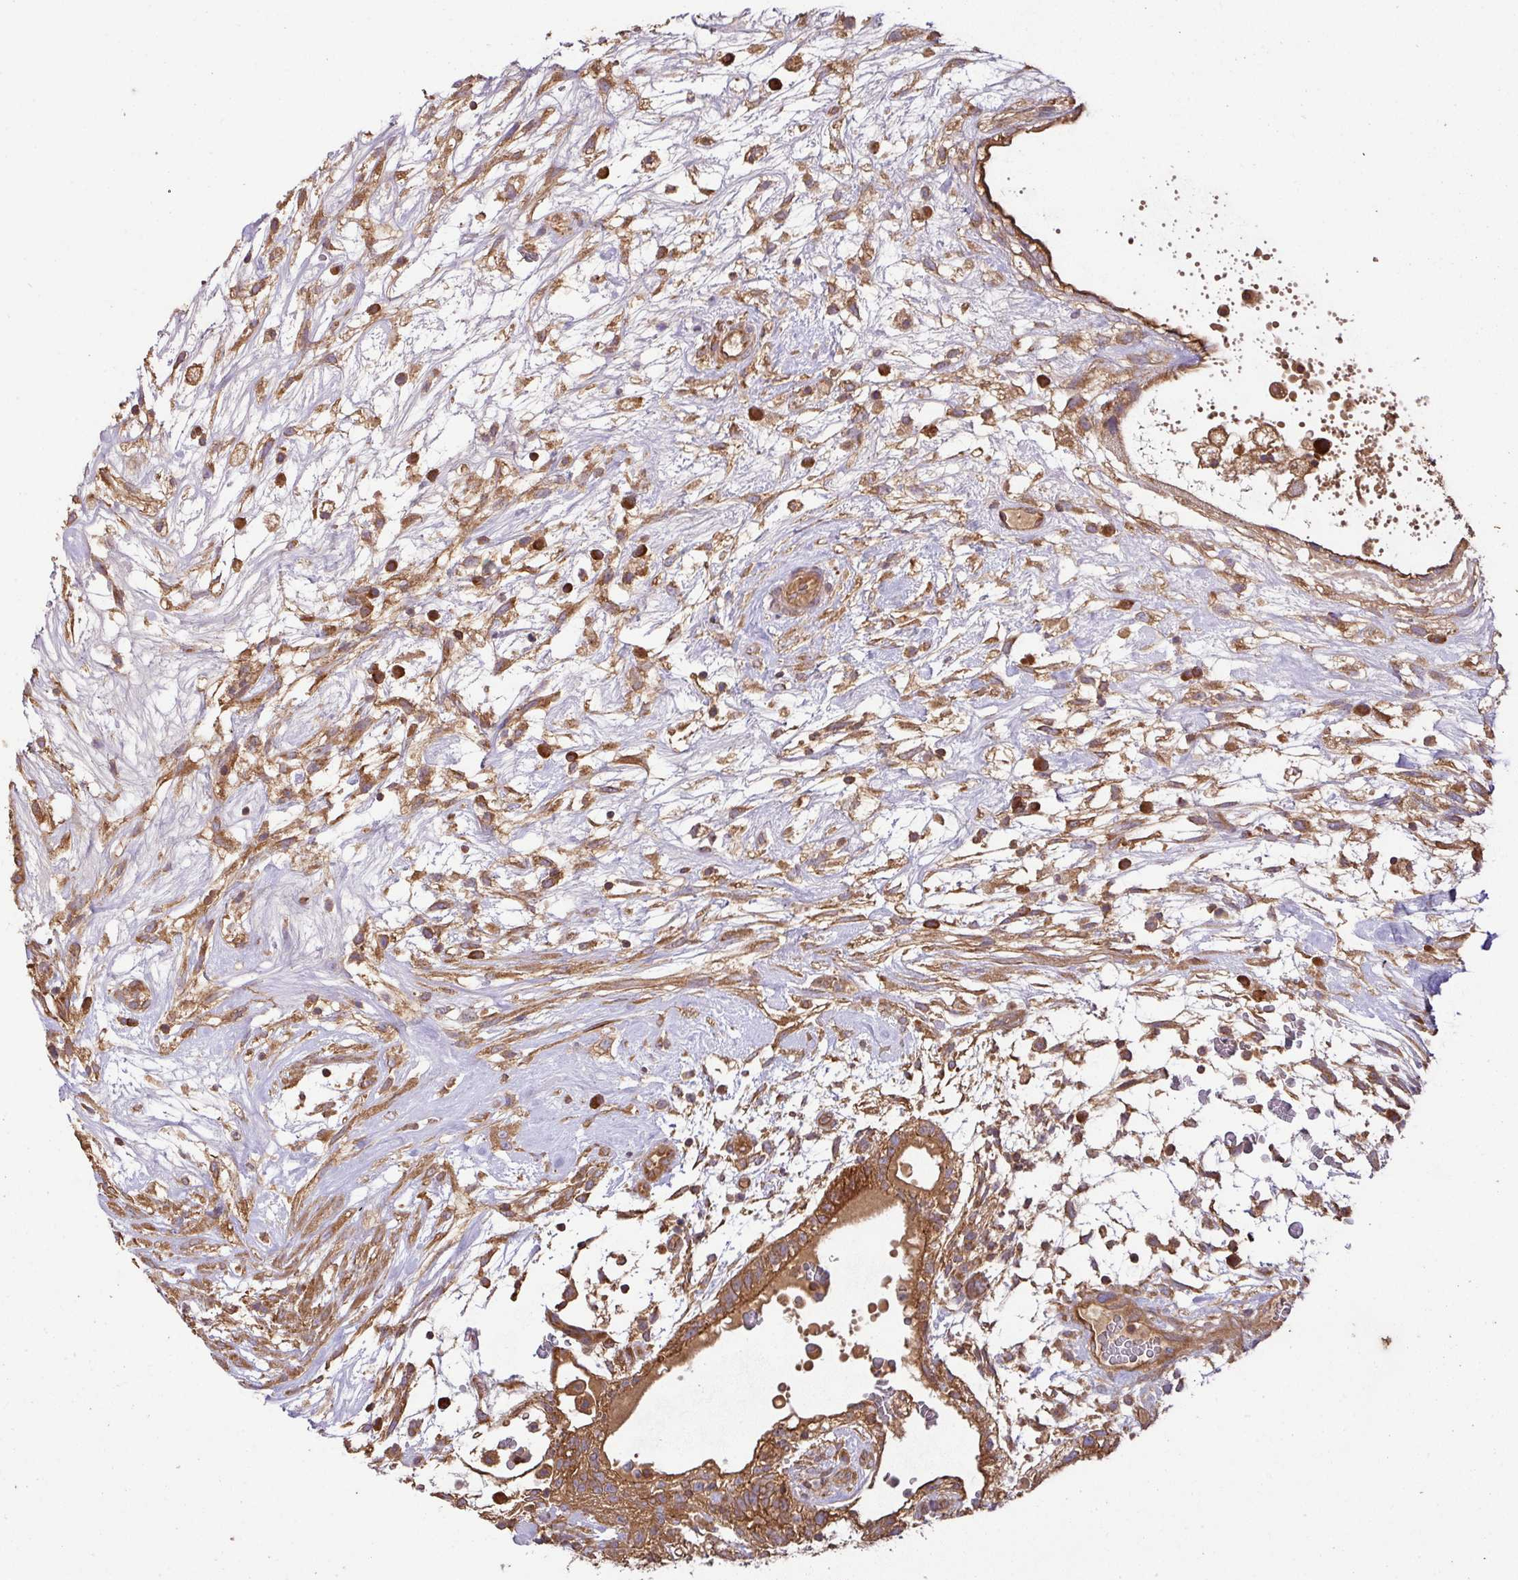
{"staining": {"intensity": "strong", "quantity": ">75%", "location": "cytoplasmic/membranous"}, "tissue": "testis cancer", "cell_type": "Tumor cells", "image_type": "cancer", "snomed": [{"axis": "morphology", "description": "Carcinoma, Embryonal, NOS"}, {"axis": "topography", "description": "Testis"}], "caption": "Testis embryonal carcinoma stained with a brown dye shows strong cytoplasmic/membranous positive staining in approximately >75% of tumor cells.", "gene": "GSPT1", "patient": {"sex": "male", "age": 32}}